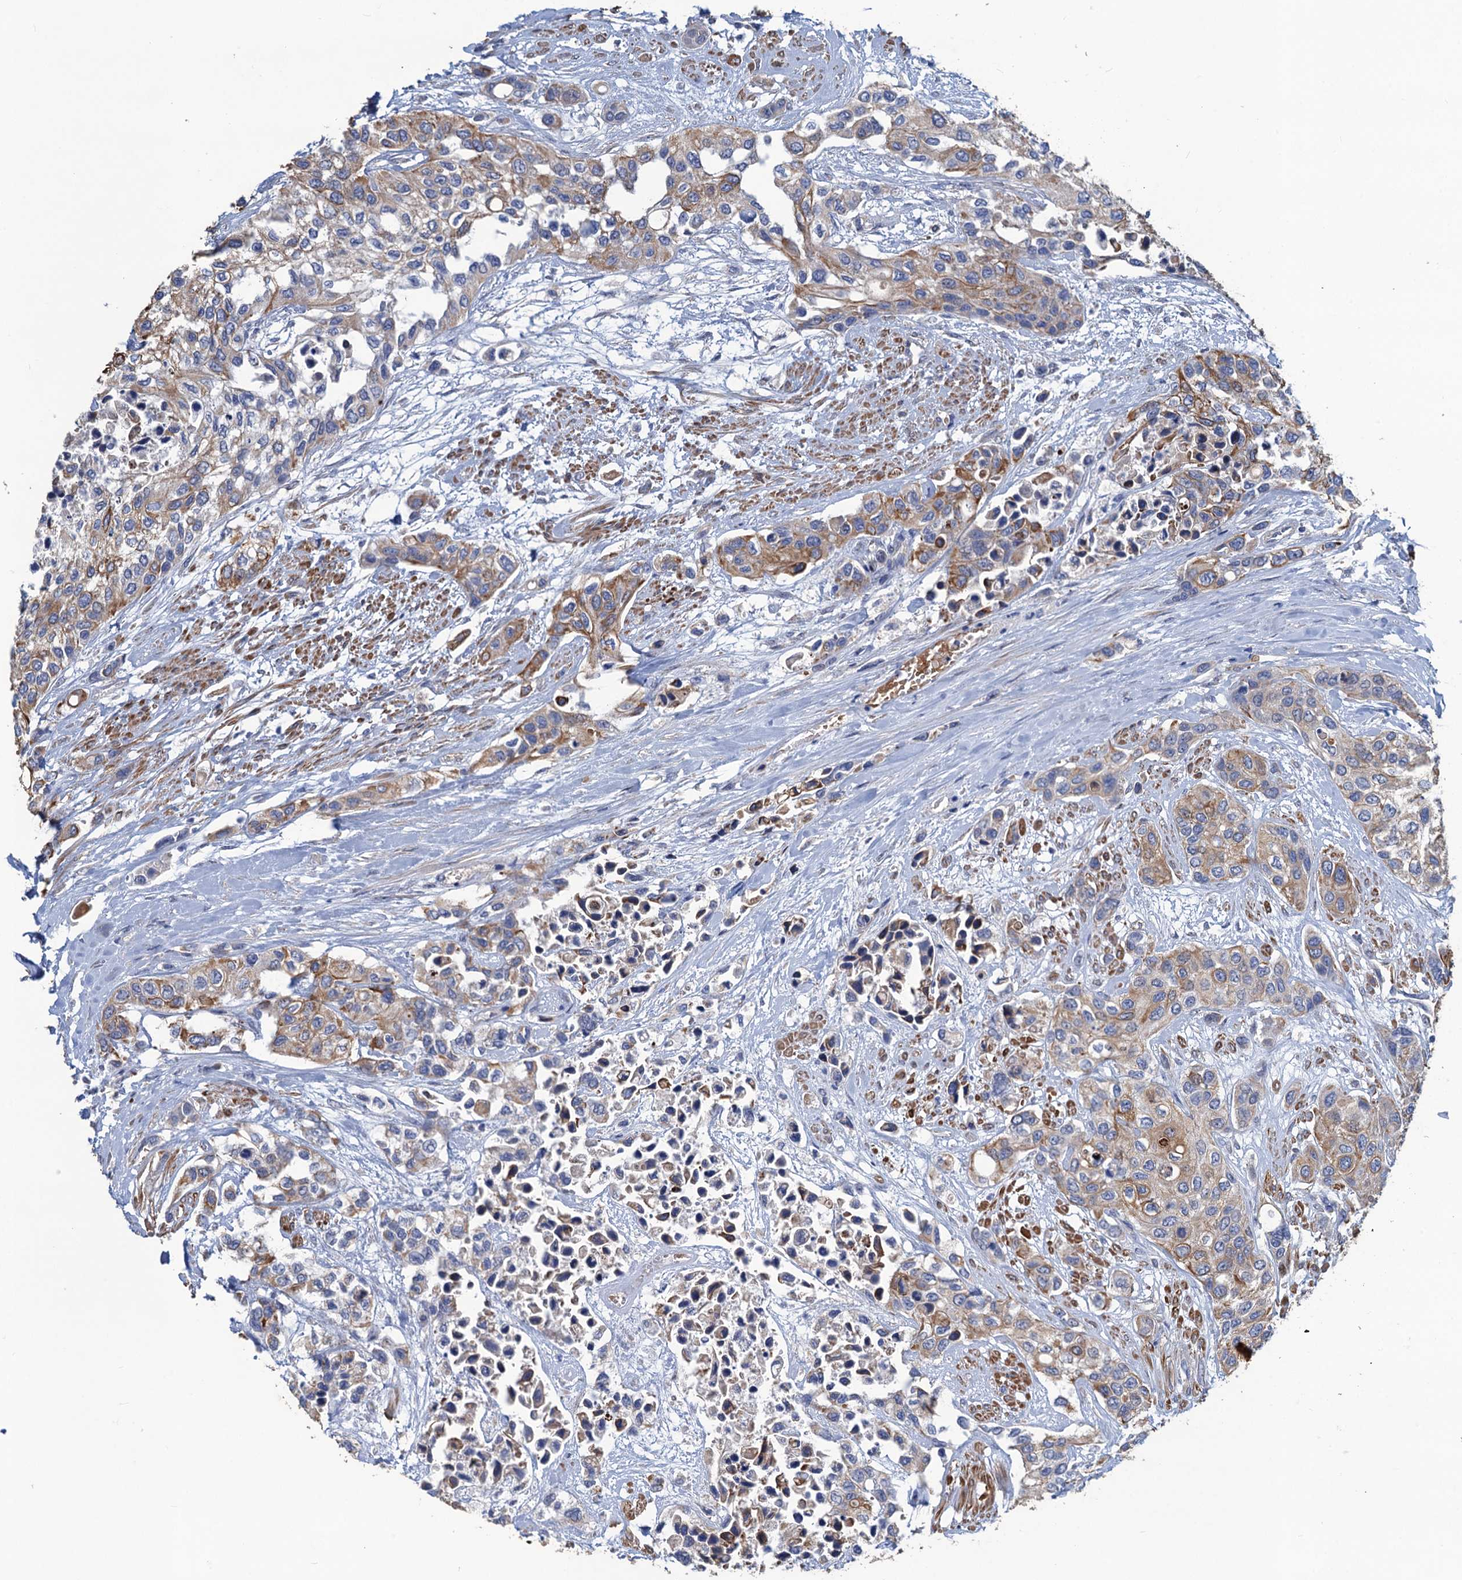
{"staining": {"intensity": "moderate", "quantity": ">75%", "location": "cytoplasmic/membranous"}, "tissue": "urothelial cancer", "cell_type": "Tumor cells", "image_type": "cancer", "snomed": [{"axis": "morphology", "description": "Normal tissue, NOS"}, {"axis": "morphology", "description": "Urothelial carcinoma, High grade"}, {"axis": "topography", "description": "Vascular tissue"}, {"axis": "topography", "description": "Urinary bladder"}], "caption": "Immunohistochemical staining of human urothelial cancer shows moderate cytoplasmic/membranous protein expression in about >75% of tumor cells. Using DAB (brown) and hematoxylin (blue) stains, captured at high magnification using brightfield microscopy.", "gene": "SMCO3", "patient": {"sex": "female", "age": 56}}